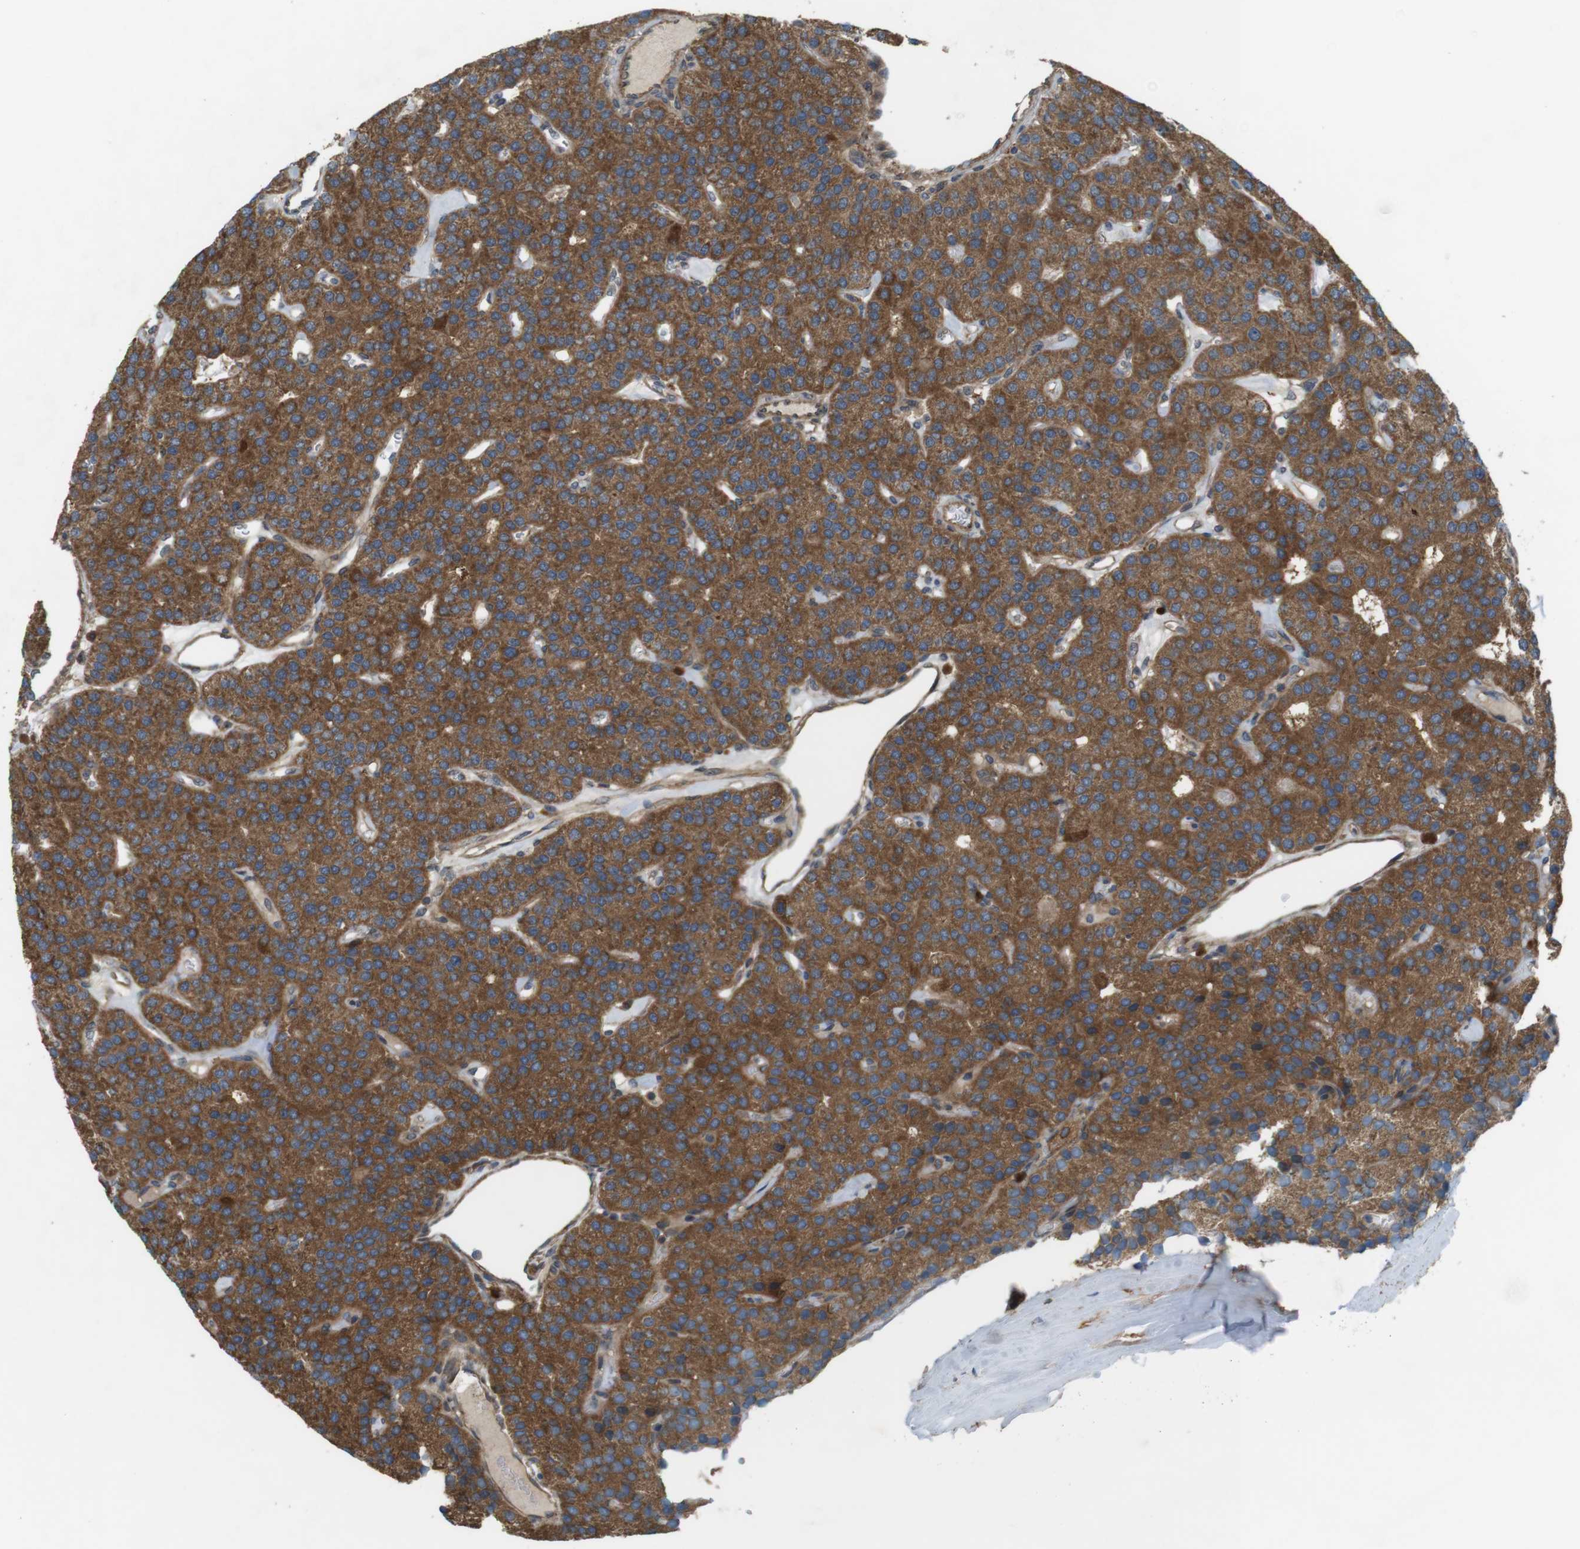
{"staining": {"intensity": "strong", "quantity": ">75%", "location": "cytoplasmic/membranous"}, "tissue": "parathyroid gland", "cell_type": "Glandular cells", "image_type": "normal", "snomed": [{"axis": "morphology", "description": "Normal tissue, NOS"}, {"axis": "morphology", "description": "Adenoma, NOS"}, {"axis": "topography", "description": "Parathyroid gland"}], "caption": "A brown stain highlights strong cytoplasmic/membranous expression of a protein in glandular cells of unremarkable parathyroid gland. (DAB (3,3'-diaminobenzidine) IHC, brown staining for protein, blue staining for nuclei).", "gene": "DDAH2", "patient": {"sex": "female", "age": 86}}